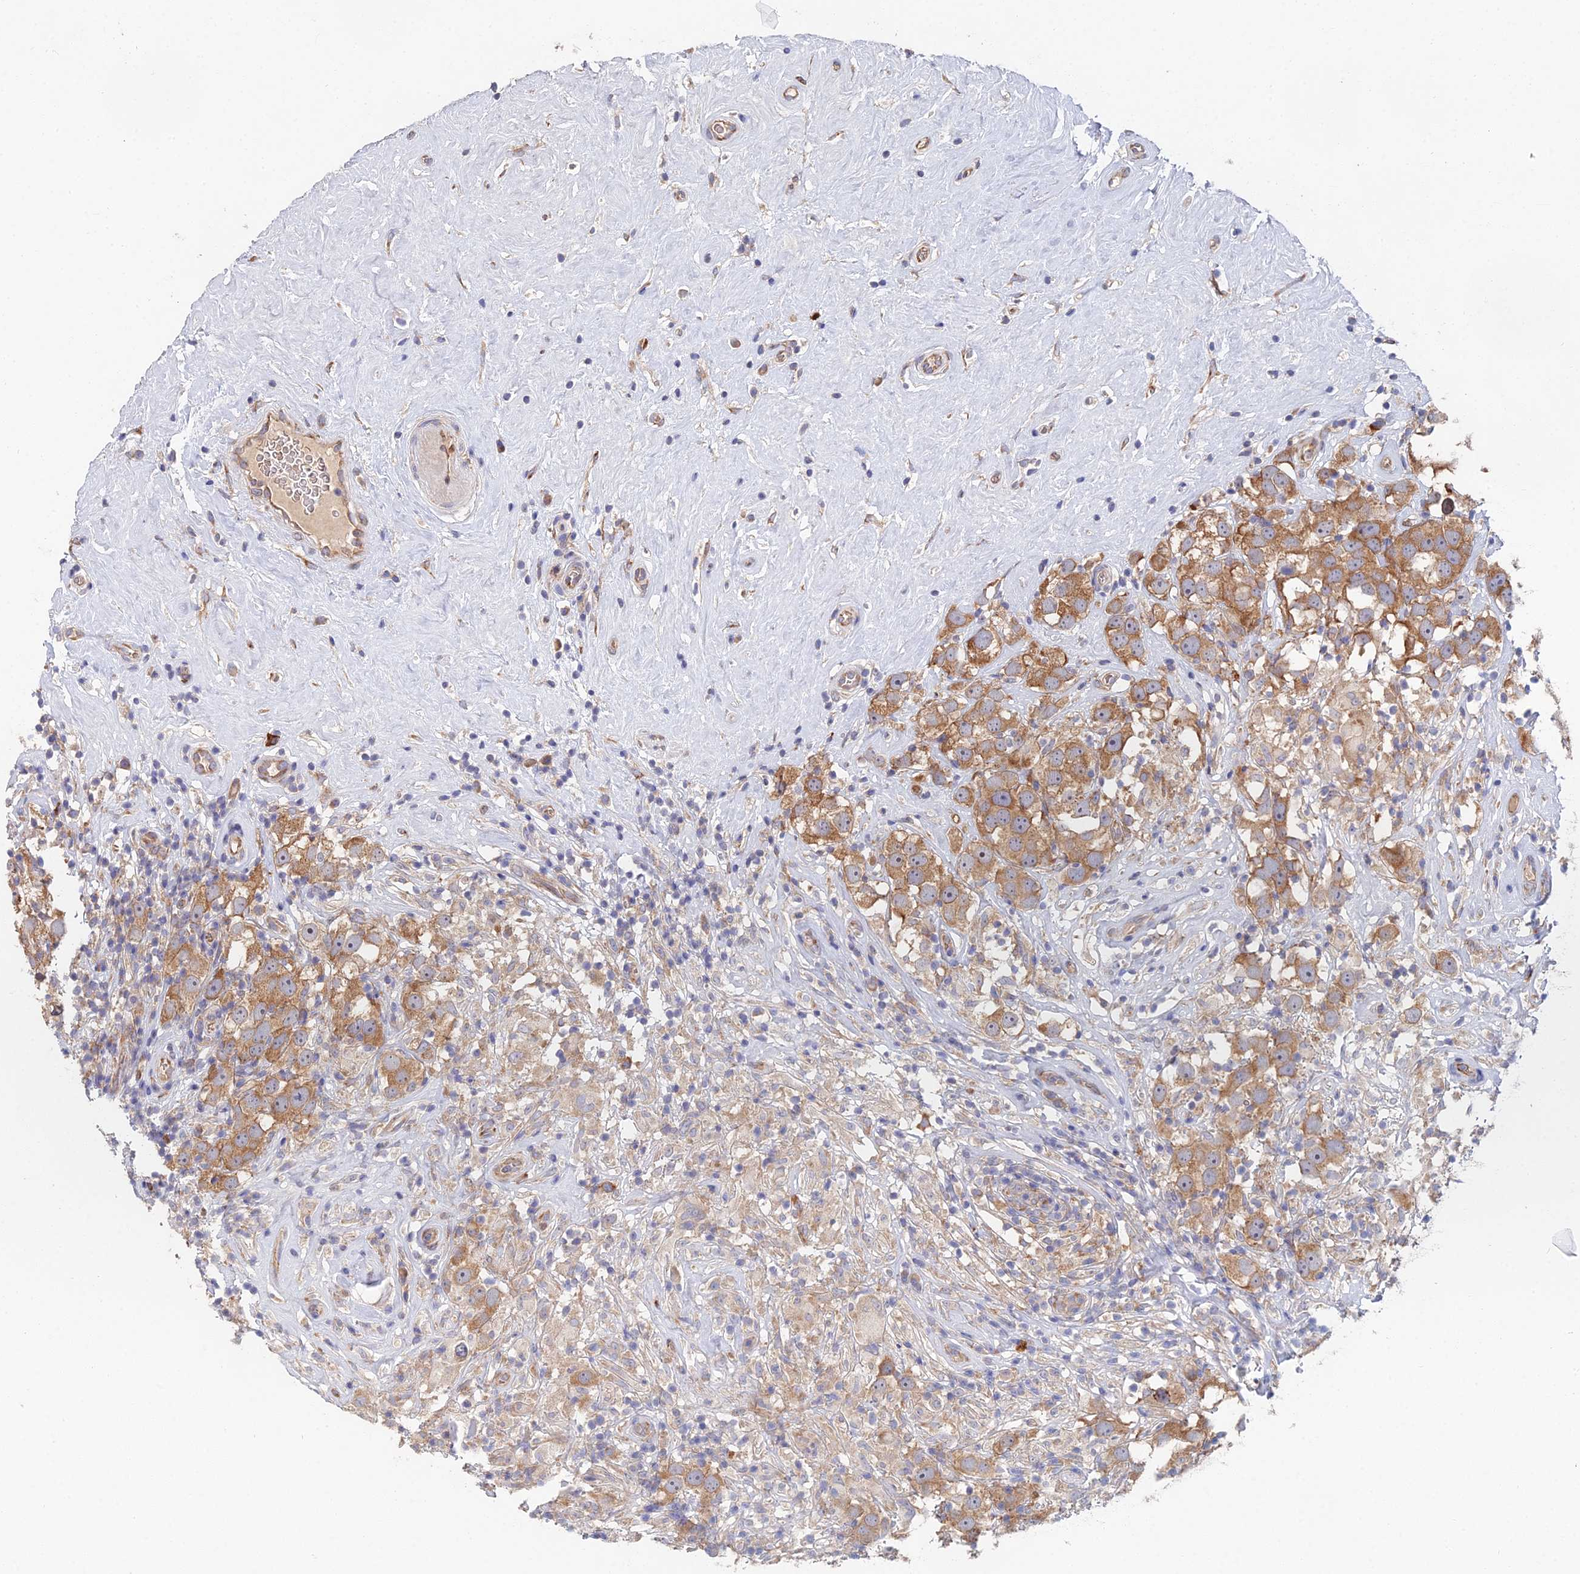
{"staining": {"intensity": "moderate", "quantity": ">75%", "location": "cytoplasmic/membranous"}, "tissue": "testis cancer", "cell_type": "Tumor cells", "image_type": "cancer", "snomed": [{"axis": "morphology", "description": "Seminoma, NOS"}, {"axis": "topography", "description": "Testis"}], "caption": "Immunohistochemical staining of human testis cancer (seminoma) exhibits medium levels of moderate cytoplasmic/membranous protein expression in approximately >75% of tumor cells.", "gene": "ELOF1", "patient": {"sex": "male", "age": 49}}